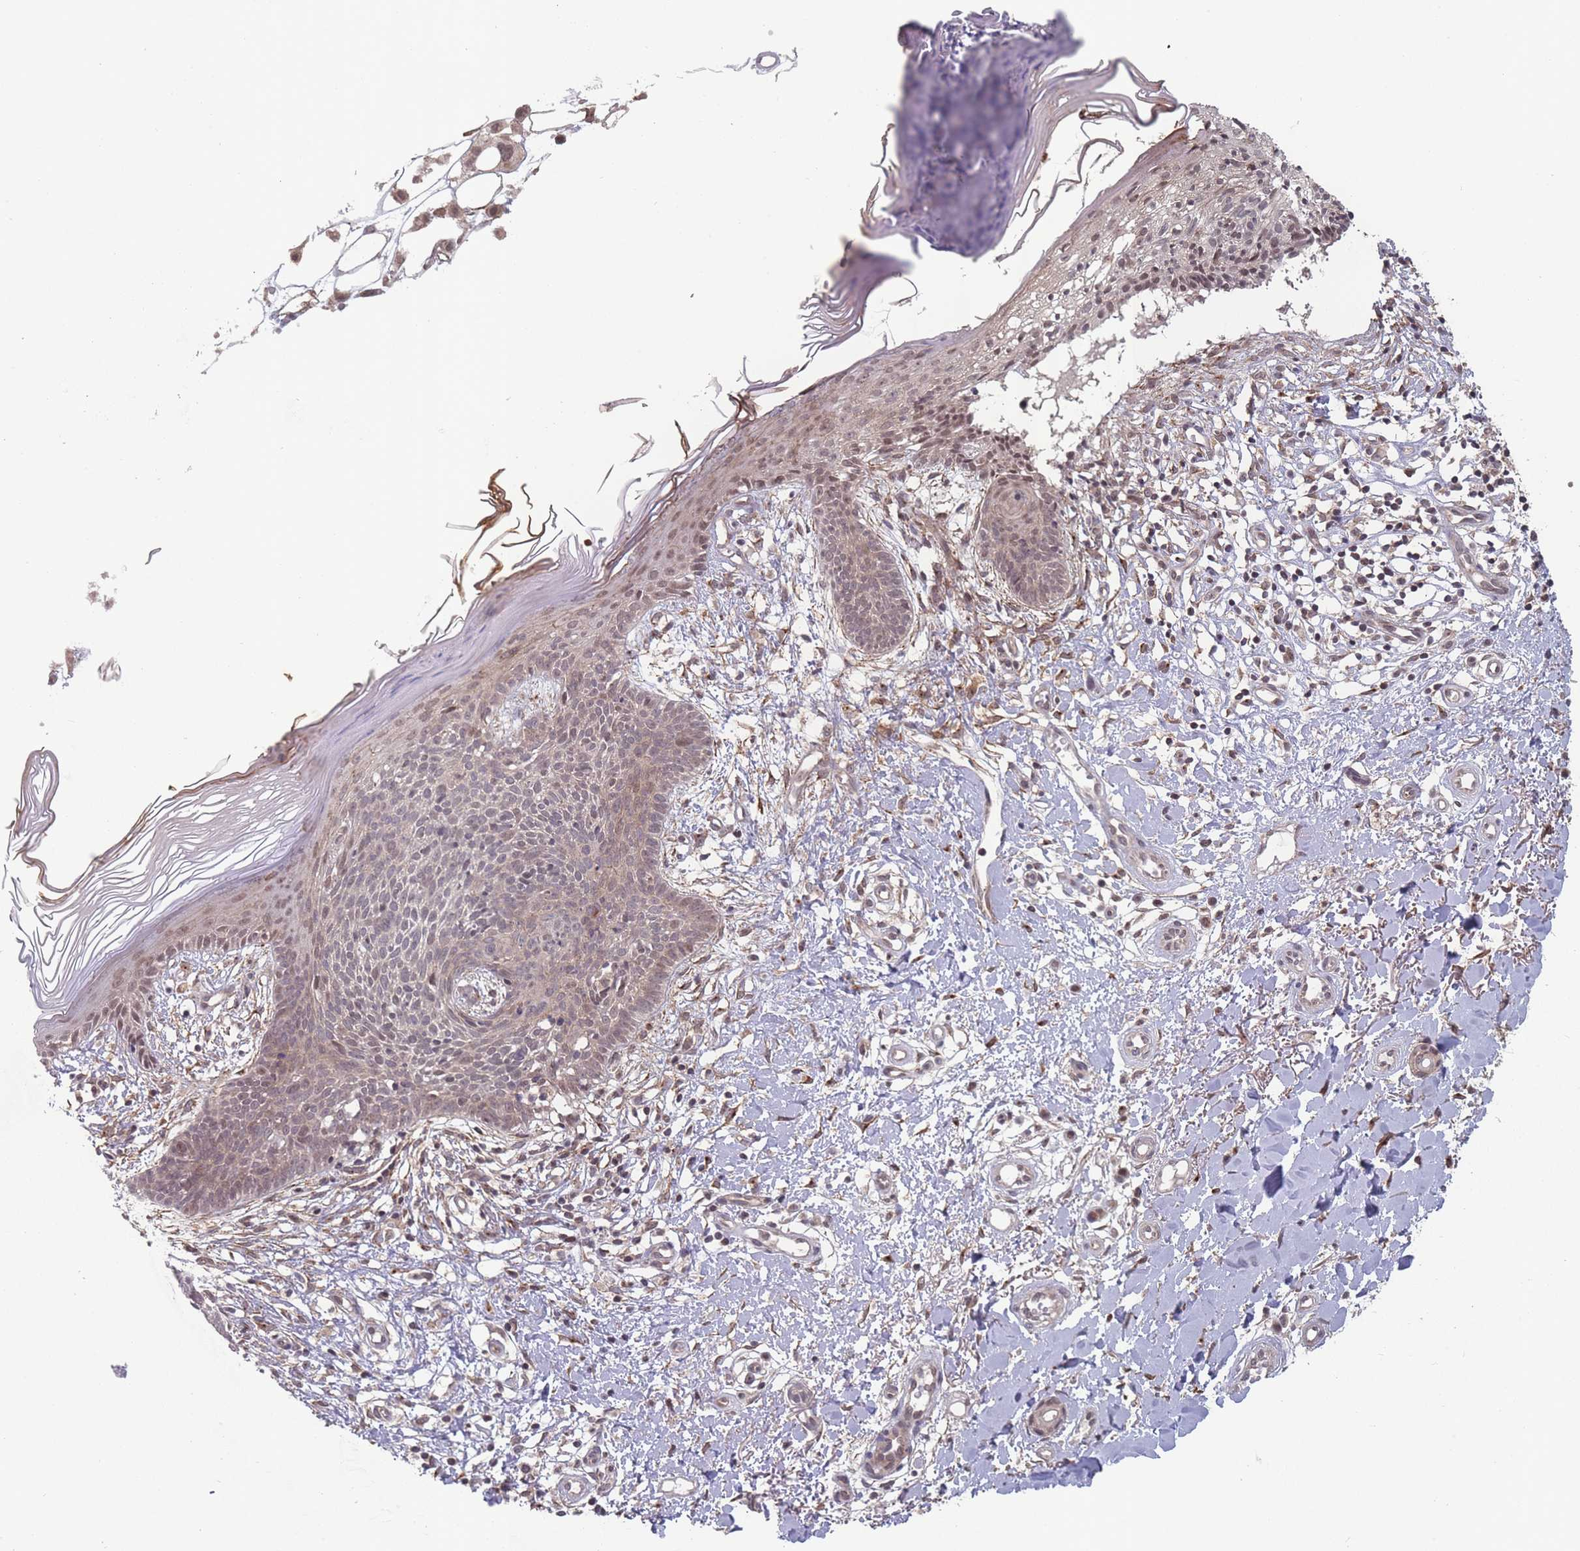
{"staining": {"intensity": "weak", "quantity": "25%-75%", "location": "cytoplasmic/membranous,nuclear"}, "tissue": "skin cancer", "cell_type": "Tumor cells", "image_type": "cancer", "snomed": [{"axis": "morphology", "description": "Basal cell carcinoma"}, {"axis": "topography", "description": "Skin"}], "caption": "Immunohistochemical staining of human skin cancer (basal cell carcinoma) reveals low levels of weak cytoplasmic/membranous and nuclear protein positivity in approximately 25%-75% of tumor cells.", "gene": "CNTRL", "patient": {"sex": "male", "age": 78}}